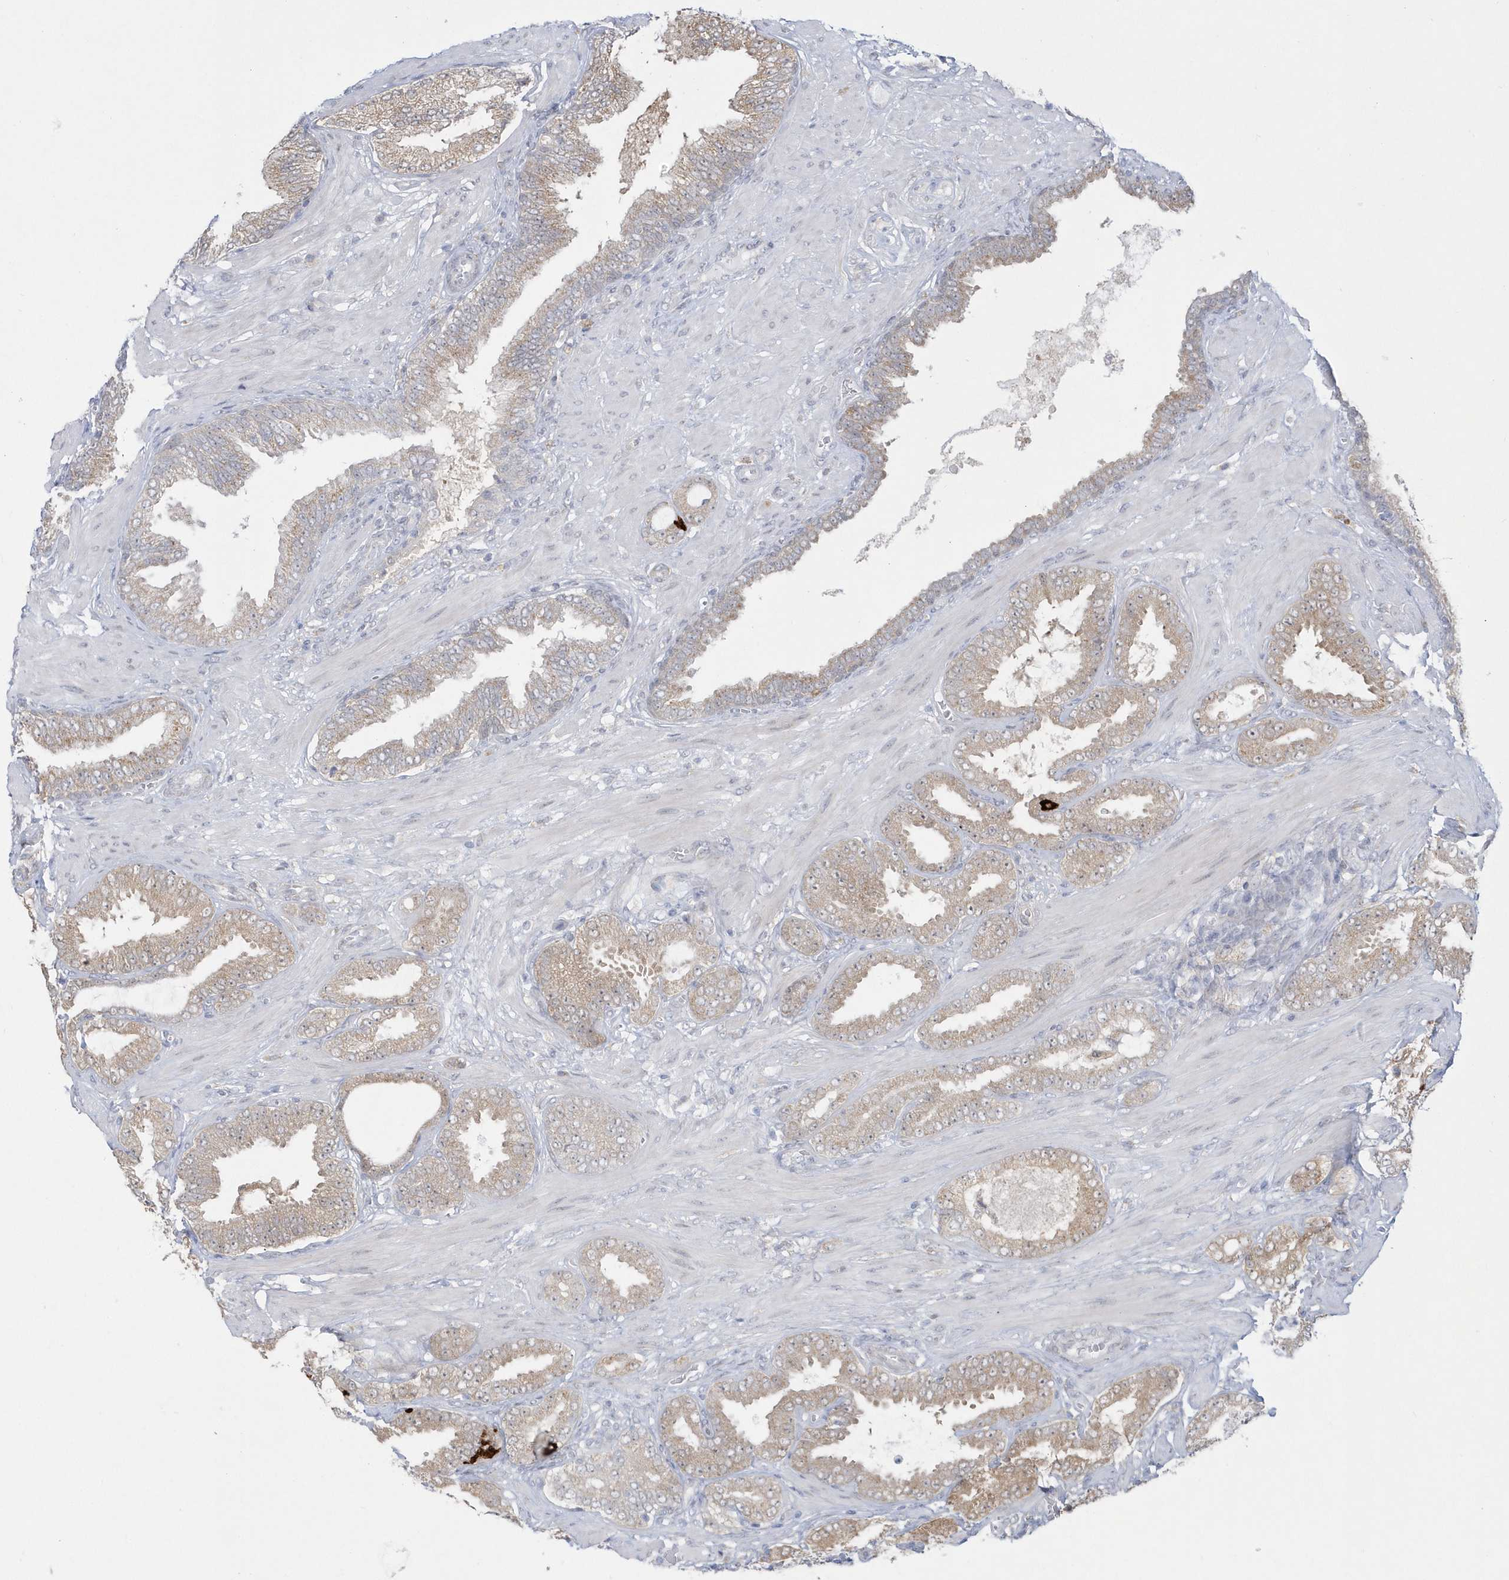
{"staining": {"intensity": "weak", "quantity": ">75%", "location": "cytoplasmic/membranous"}, "tissue": "prostate cancer", "cell_type": "Tumor cells", "image_type": "cancer", "snomed": [{"axis": "morphology", "description": "Adenocarcinoma, Low grade"}, {"axis": "topography", "description": "Prostate"}], "caption": "A micrograph of human prostate cancer stained for a protein shows weak cytoplasmic/membranous brown staining in tumor cells.", "gene": "PCBD1", "patient": {"sex": "male", "age": 63}}